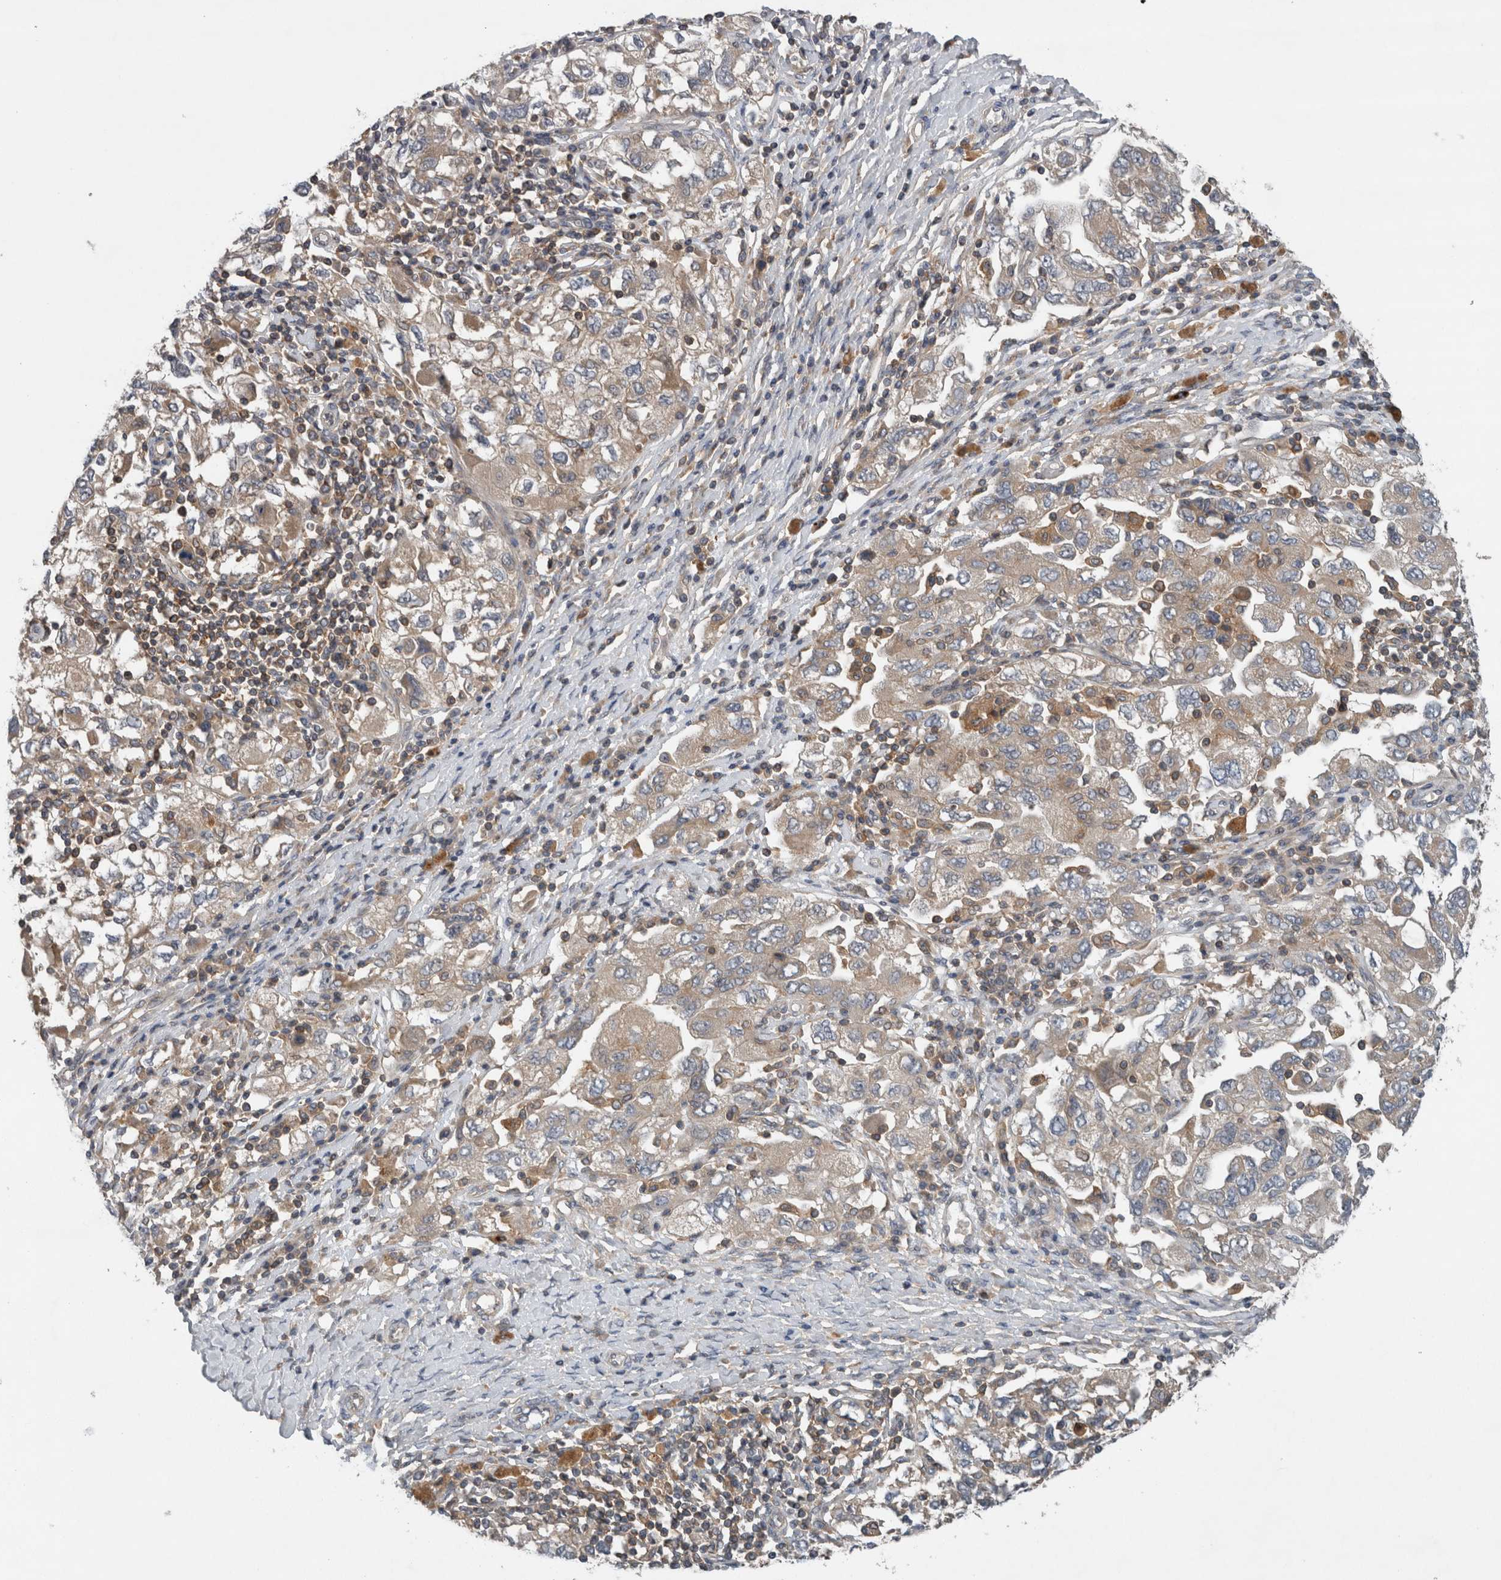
{"staining": {"intensity": "weak", "quantity": "<25%", "location": "cytoplasmic/membranous"}, "tissue": "ovarian cancer", "cell_type": "Tumor cells", "image_type": "cancer", "snomed": [{"axis": "morphology", "description": "Carcinoma, NOS"}, {"axis": "morphology", "description": "Cystadenocarcinoma, serous, NOS"}, {"axis": "topography", "description": "Ovary"}], "caption": "Immunohistochemistry (IHC) of ovarian cancer shows no positivity in tumor cells.", "gene": "SCARA5", "patient": {"sex": "female", "age": 69}}